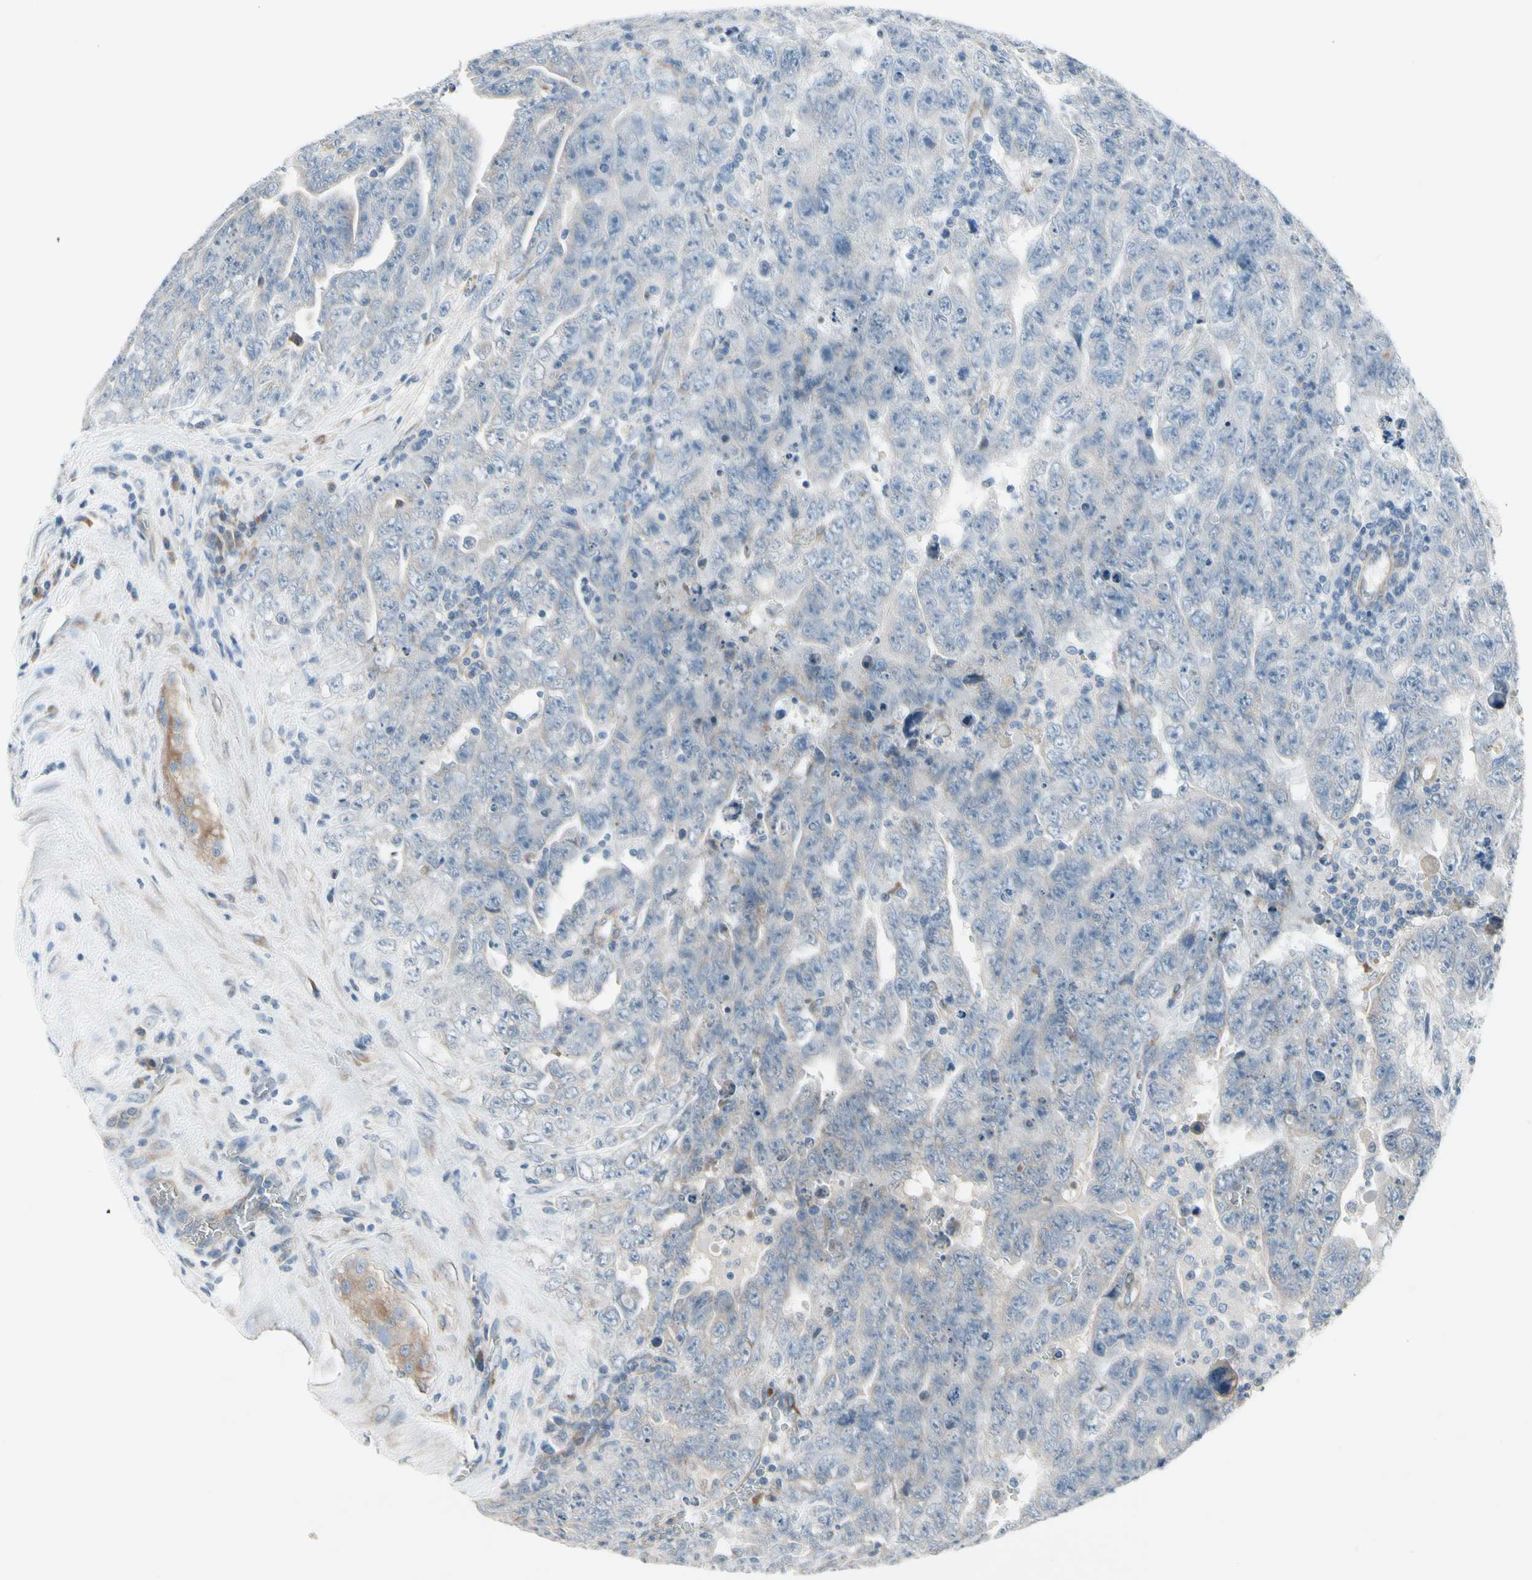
{"staining": {"intensity": "negative", "quantity": "none", "location": "none"}, "tissue": "testis cancer", "cell_type": "Tumor cells", "image_type": "cancer", "snomed": [{"axis": "morphology", "description": "Carcinoma, Embryonal, NOS"}, {"axis": "topography", "description": "Testis"}], "caption": "This is an immunohistochemistry (IHC) photomicrograph of testis cancer (embryonal carcinoma). There is no expression in tumor cells.", "gene": "MAP2", "patient": {"sex": "male", "age": 28}}